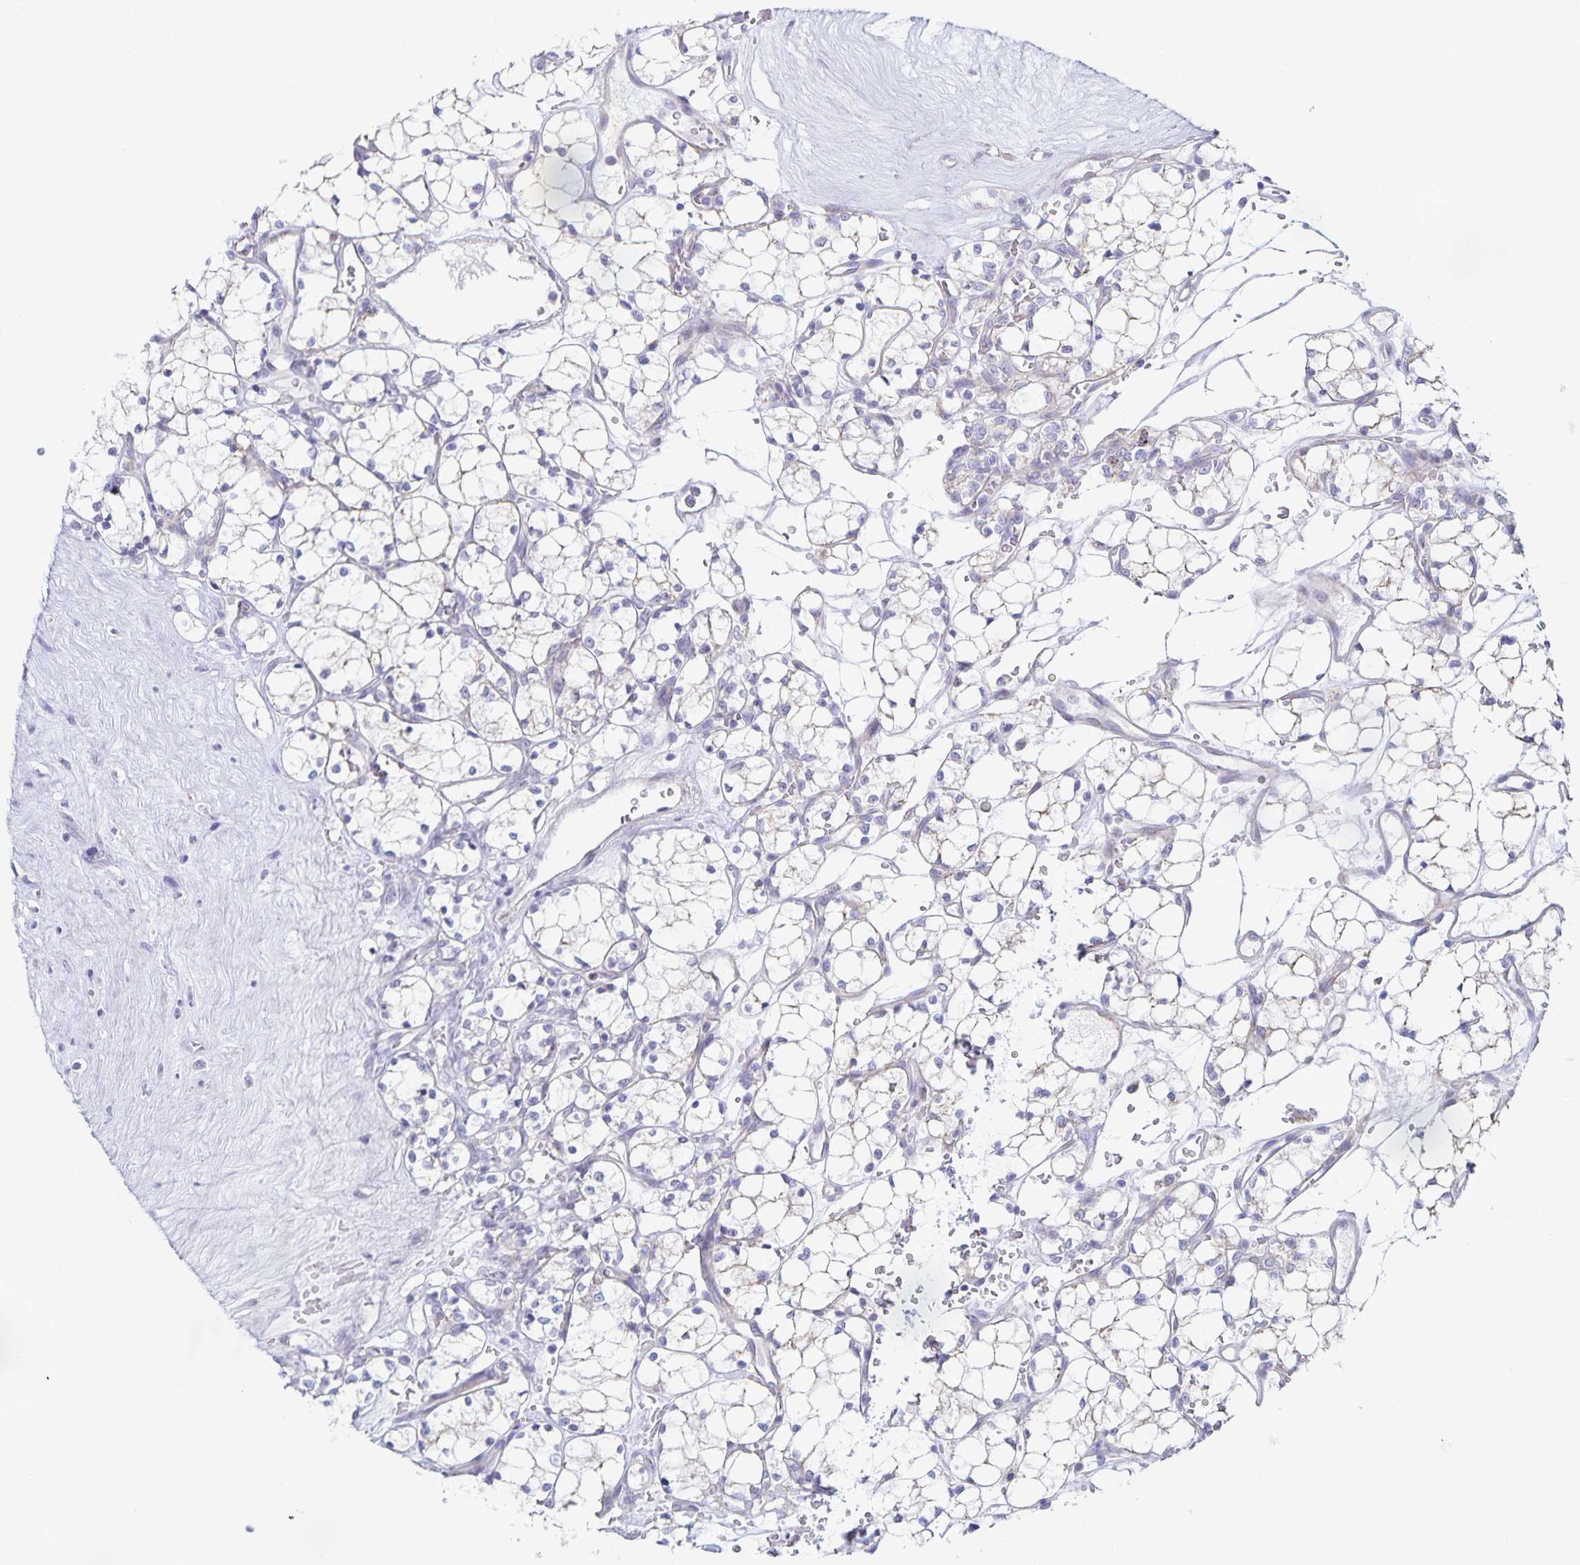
{"staining": {"intensity": "weak", "quantity": "<25%", "location": "cytoplasmic/membranous"}, "tissue": "renal cancer", "cell_type": "Tumor cells", "image_type": "cancer", "snomed": [{"axis": "morphology", "description": "Adenocarcinoma, NOS"}, {"axis": "topography", "description": "Kidney"}], "caption": "Image shows no significant protein positivity in tumor cells of renal cancer.", "gene": "CENPH", "patient": {"sex": "female", "age": 69}}